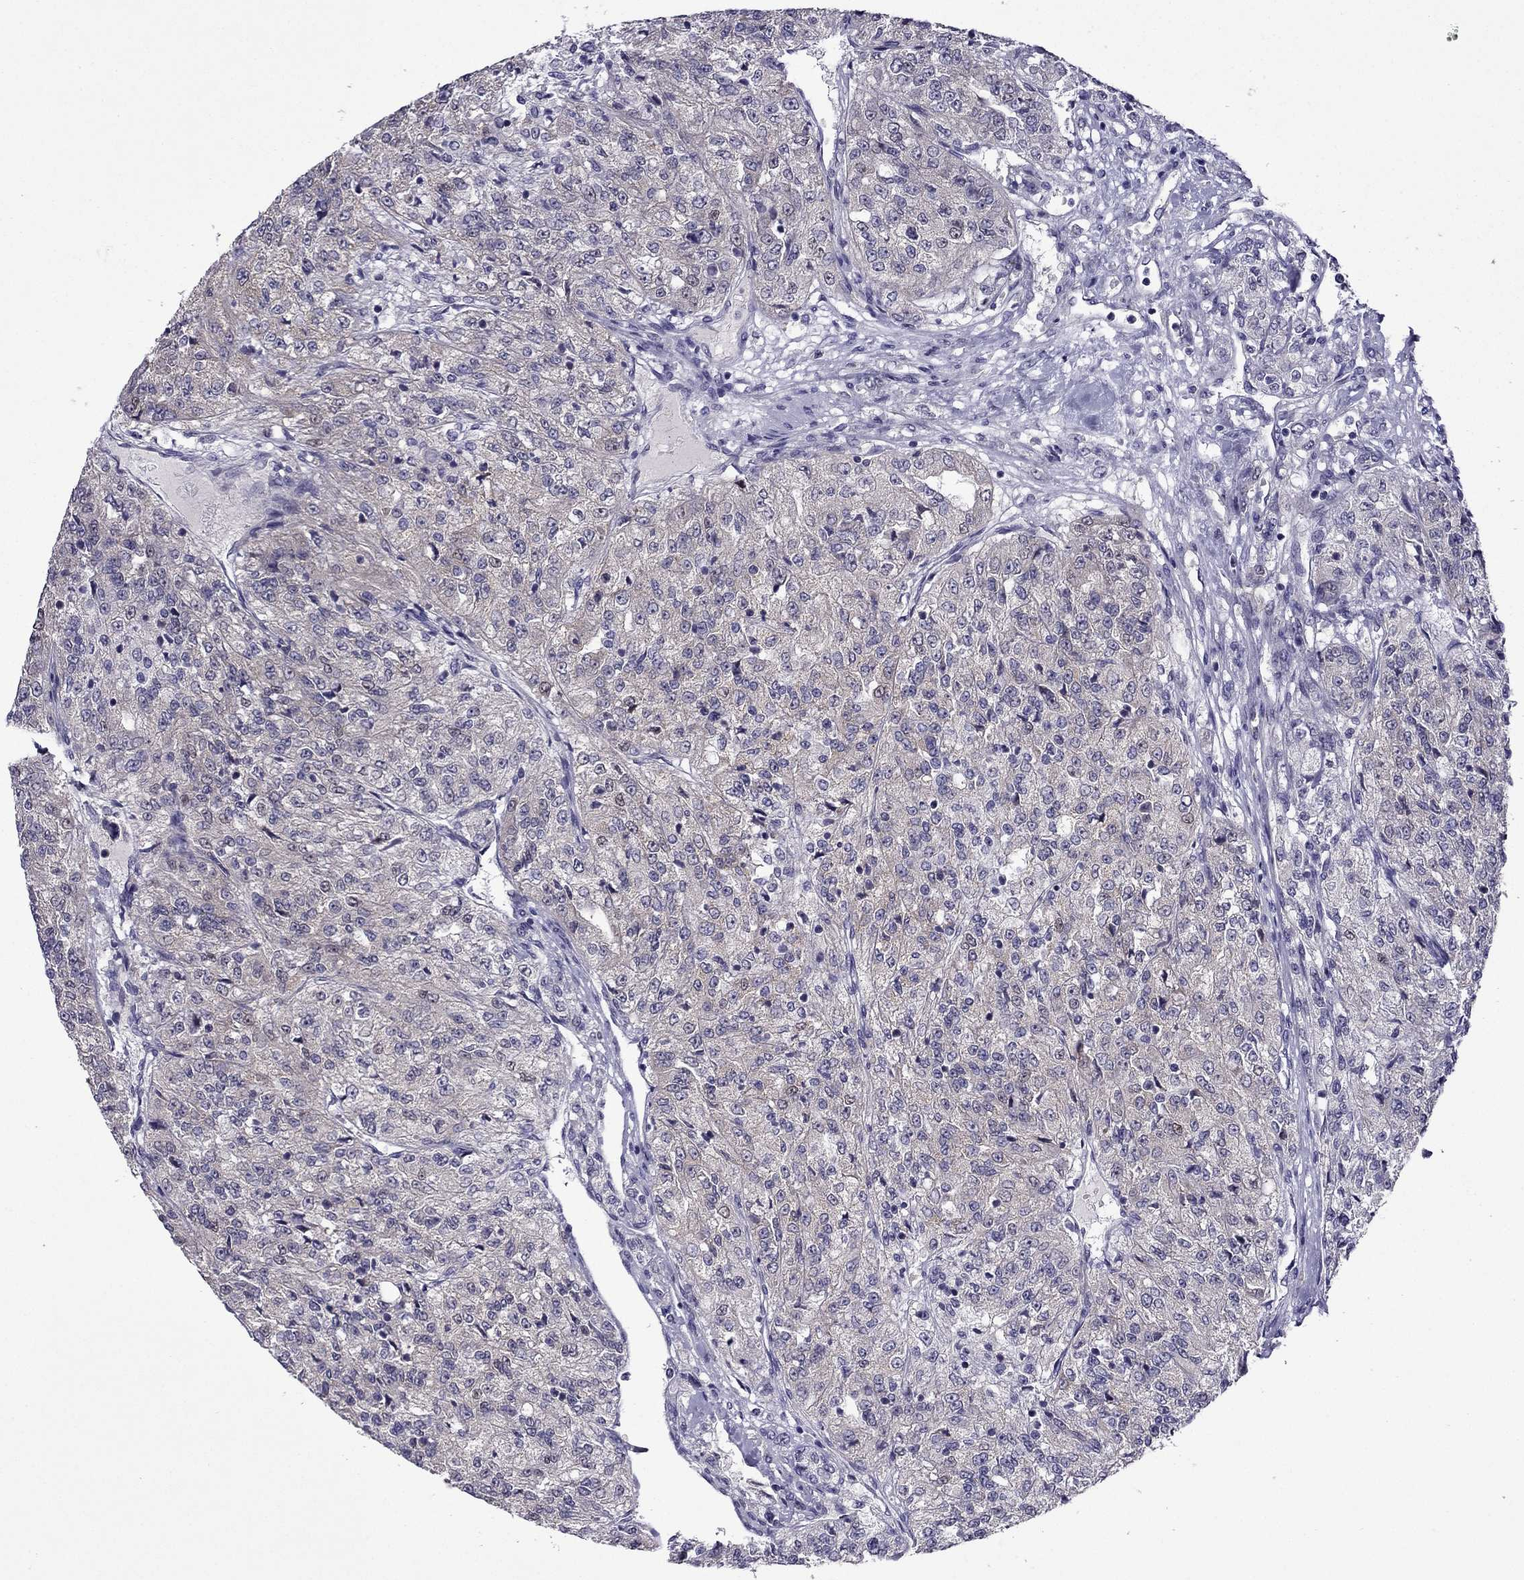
{"staining": {"intensity": "weak", "quantity": "<25%", "location": "cytoplasmic/membranous"}, "tissue": "renal cancer", "cell_type": "Tumor cells", "image_type": "cancer", "snomed": [{"axis": "morphology", "description": "Adenocarcinoma, NOS"}, {"axis": "topography", "description": "Kidney"}], "caption": "IHC of renal adenocarcinoma exhibits no positivity in tumor cells.", "gene": "CDK5", "patient": {"sex": "female", "age": 63}}